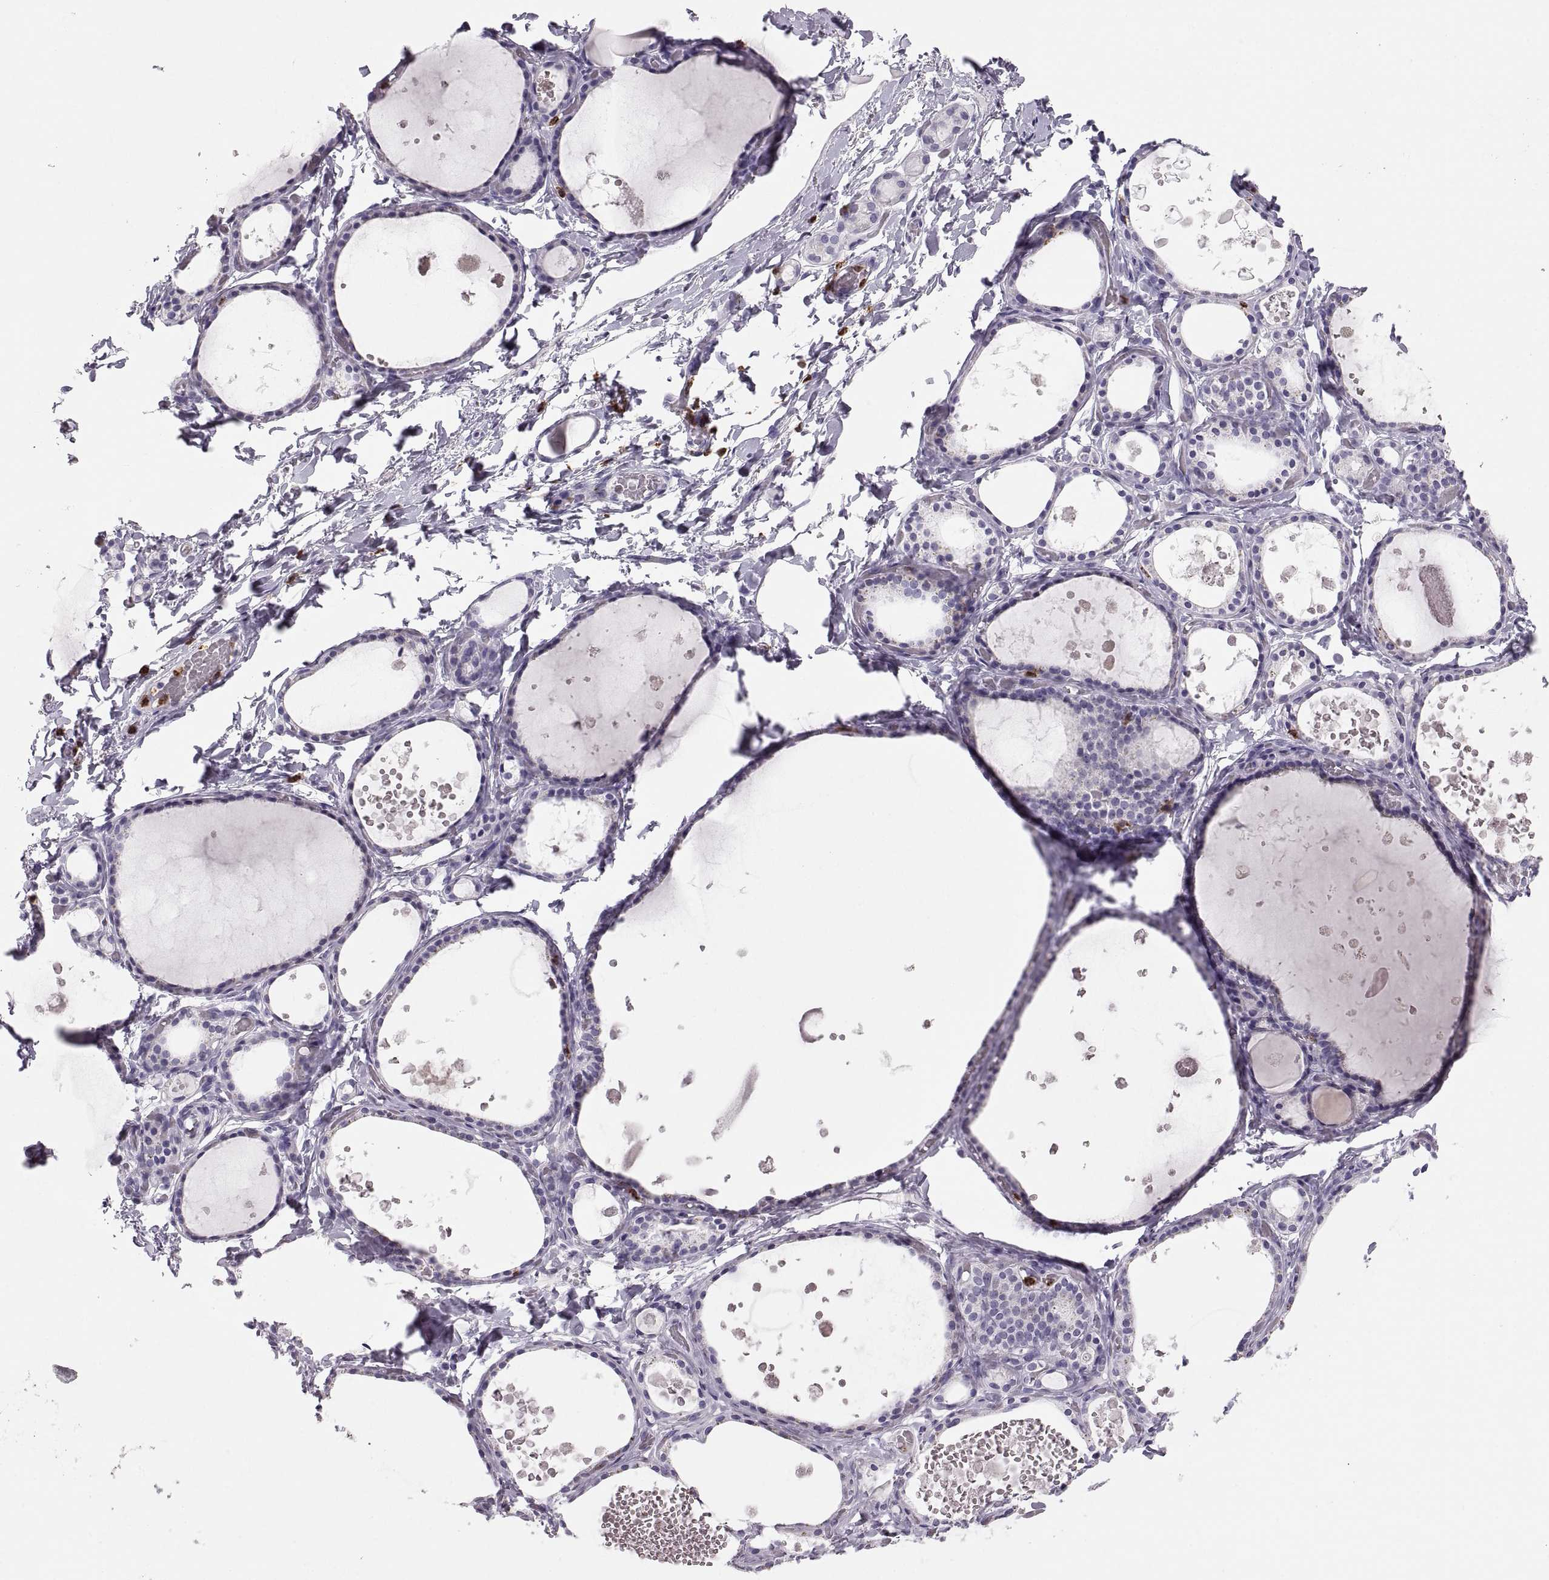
{"staining": {"intensity": "negative", "quantity": "none", "location": "none"}, "tissue": "thyroid gland", "cell_type": "Glandular cells", "image_type": "normal", "snomed": [{"axis": "morphology", "description": "Normal tissue, NOS"}, {"axis": "topography", "description": "Thyroid gland"}], "caption": "This photomicrograph is of normal thyroid gland stained with immunohistochemistry (IHC) to label a protein in brown with the nuclei are counter-stained blue. There is no expression in glandular cells.", "gene": "MILR1", "patient": {"sex": "female", "age": 56}}